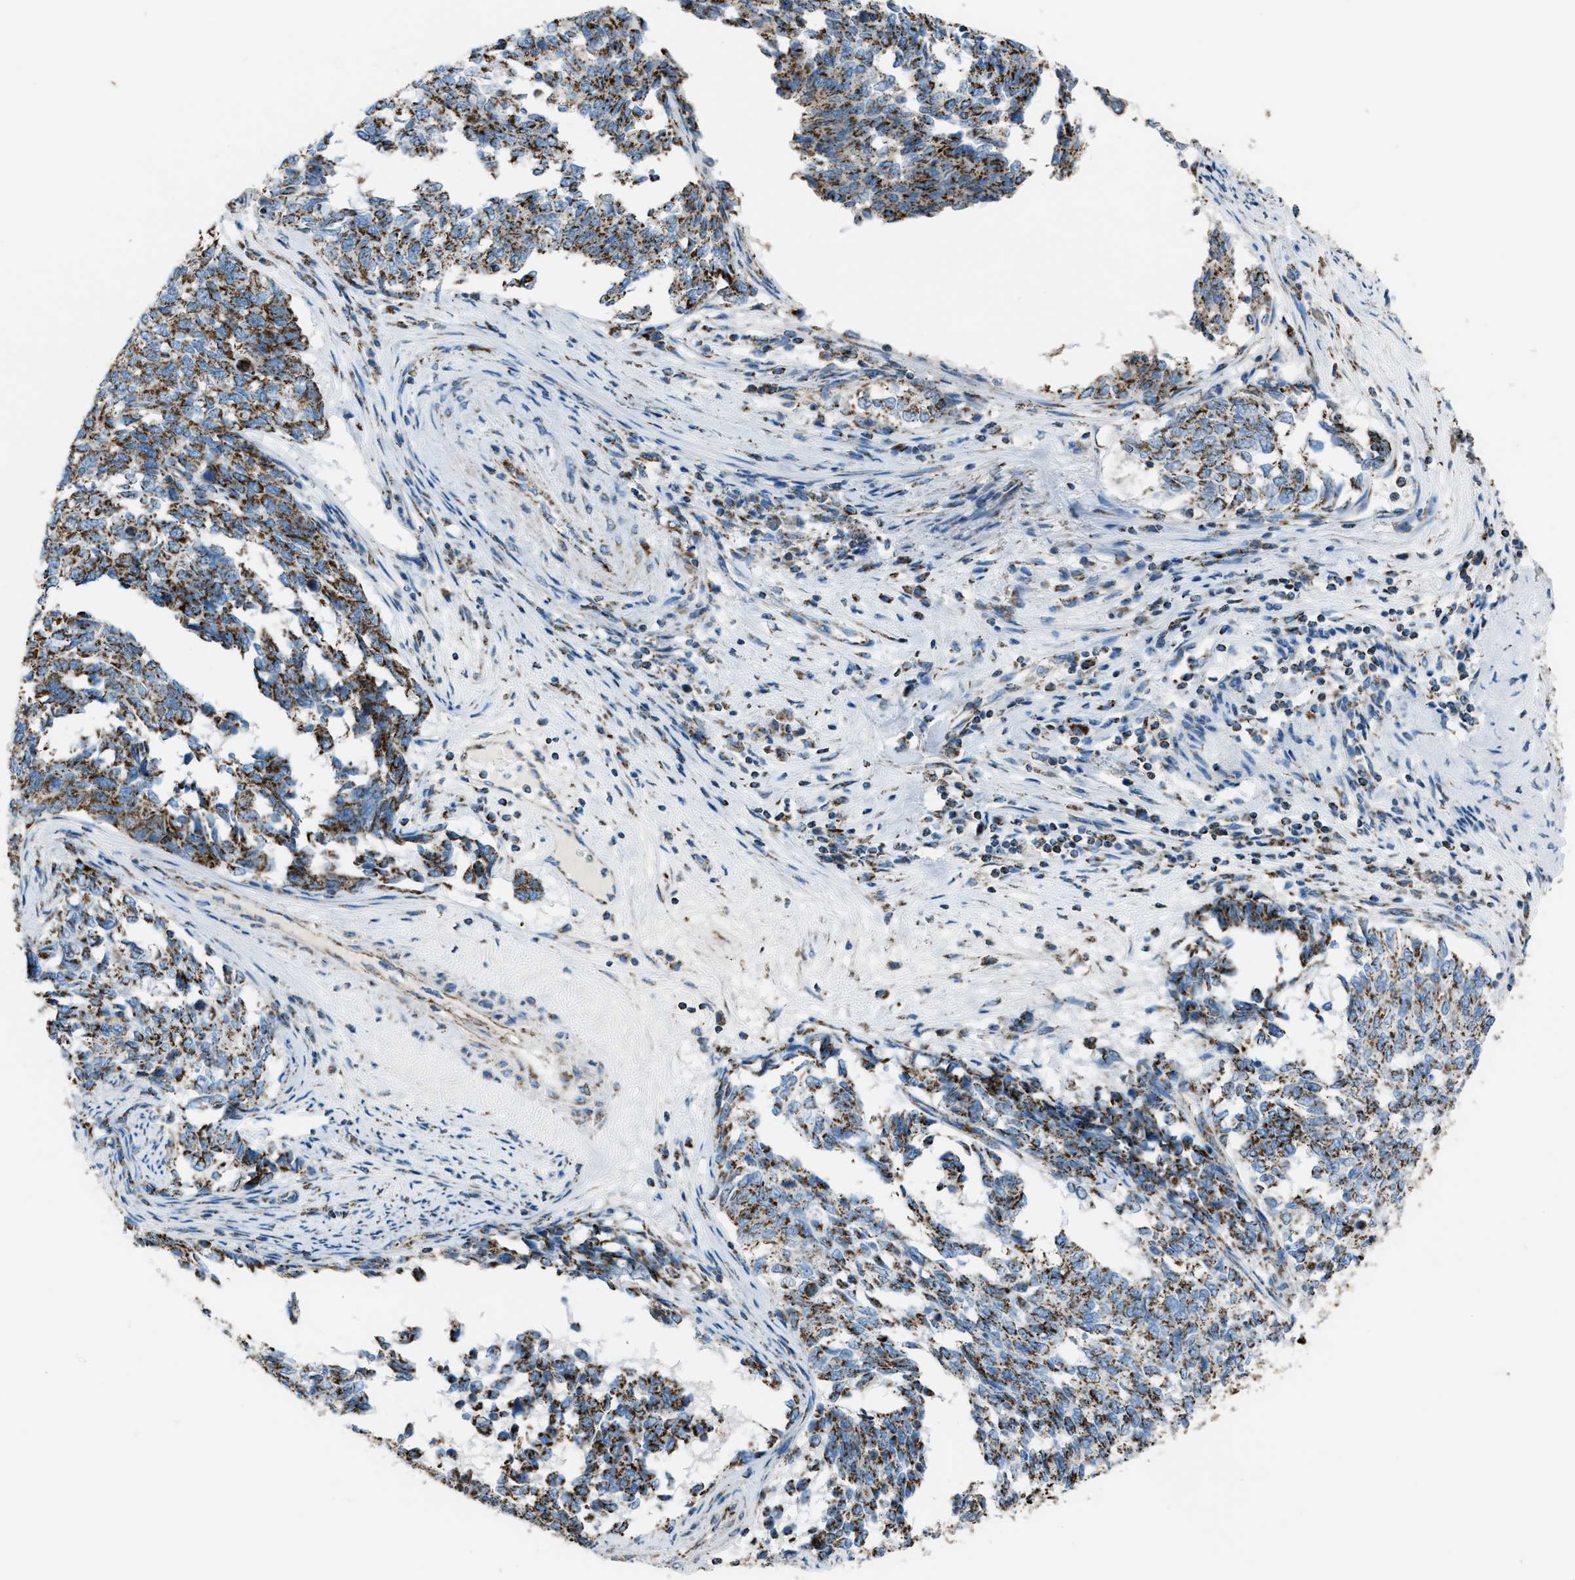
{"staining": {"intensity": "moderate", "quantity": ">75%", "location": "cytoplasmic/membranous"}, "tissue": "cervical cancer", "cell_type": "Tumor cells", "image_type": "cancer", "snomed": [{"axis": "morphology", "description": "Squamous cell carcinoma, NOS"}, {"axis": "topography", "description": "Cervix"}], "caption": "Moderate cytoplasmic/membranous protein expression is seen in approximately >75% of tumor cells in cervical cancer.", "gene": "MDH2", "patient": {"sex": "female", "age": 63}}